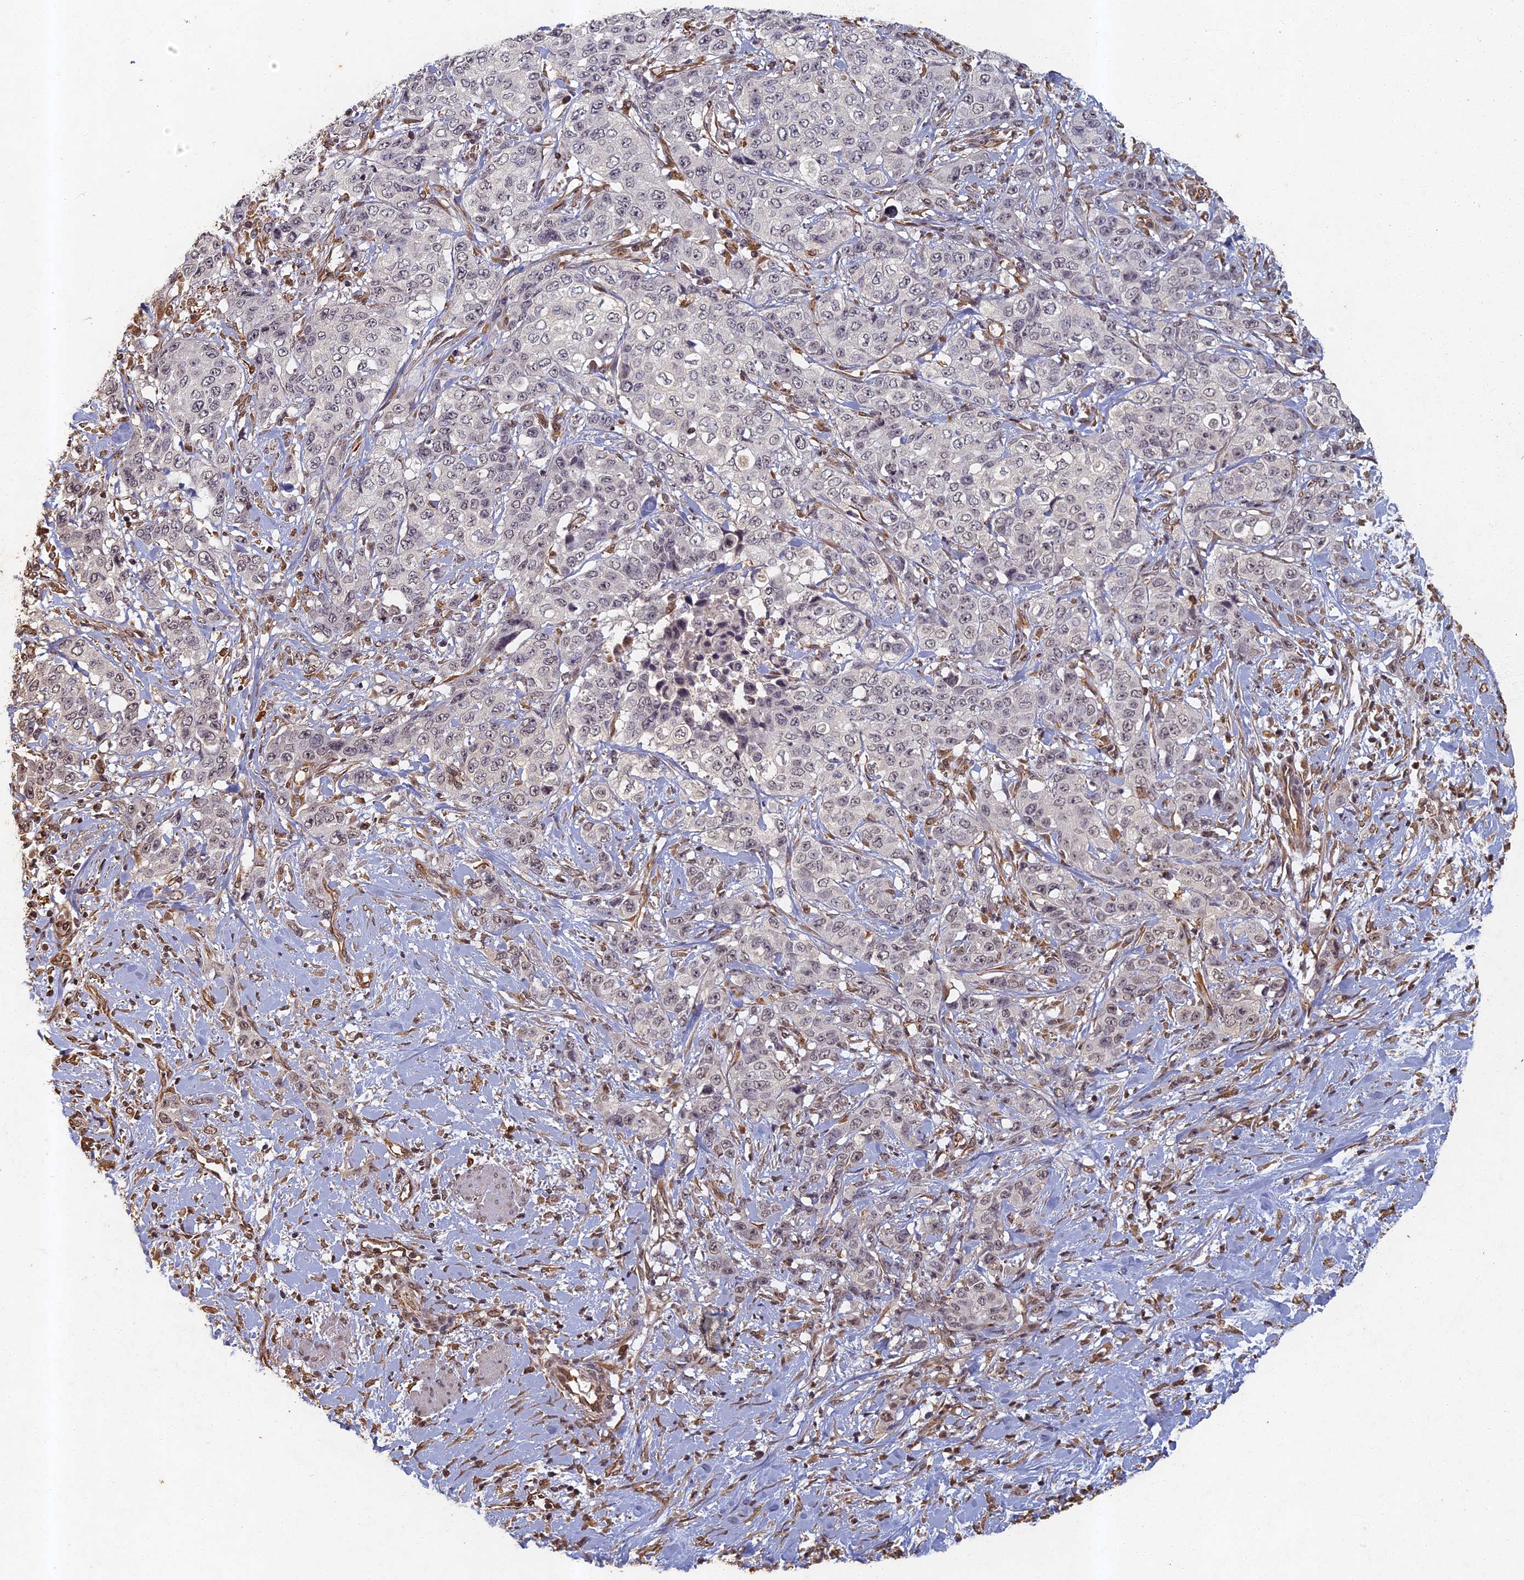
{"staining": {"intensity": "negative", "quantity": "none", "location": "none"}, "tissue": "stomach cancer", "cell_type": "Tumor cells", "image_type": "cancer", "snomed": [{"axis": "morphology", "description": "Adenocarcinoma, NOS"}, {"axis": "topography", "description": "Stomach, upper"}], "caption": "DAB (3,3'-diaminobenzidine) immunohistochemical staining of stomach cancer demonstrates no significant staining in tumor cells. (DAB (3,3'-diaminobenzidine) IHC visualized using brightfield microscopy, high magnification).", "gene": "ABCB10", "patient": {"sex": "male", "age": 62}}